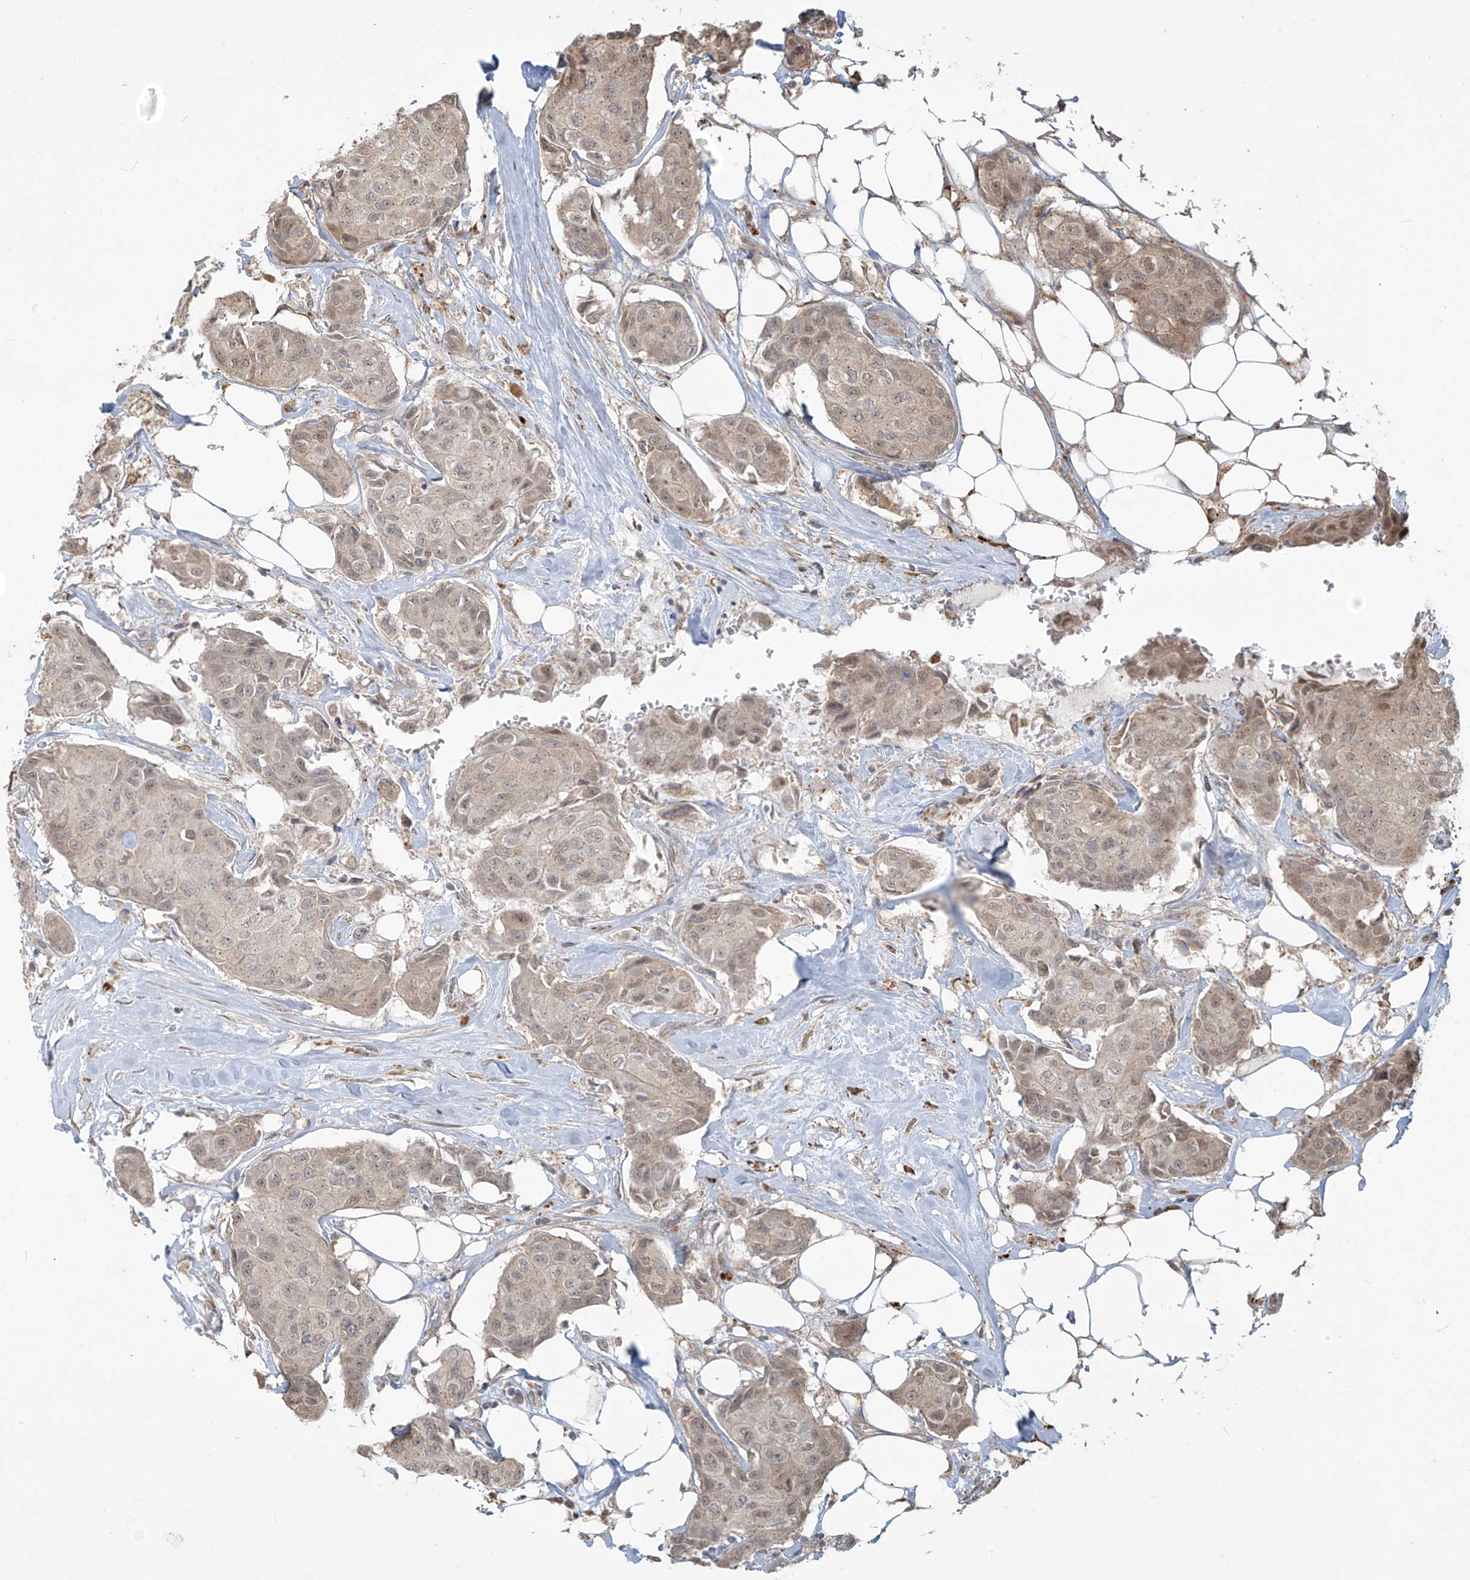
{"staining": {"intensity": "weak", "quantity": ">75%", "location": "cytoplasmic/membranous"}, "tissue": "breast cancer", "cell_type": "Tumor cells", "image_type": "cancer", "snomed": [{"axis": "morphology", "description": "Duct carcinoma"}, {"axis": "topography", "description": "Breast"}], "caption": "Immunohistochemical staining of human infiltrating ductal carcinoma (breast) demonstrates low levels of weak cytoplasmic/membranous positivity in approximately >75% of tumor cells.", "gene": "PLEKHM3", "patient": {"sex": "female", "age": 80}}